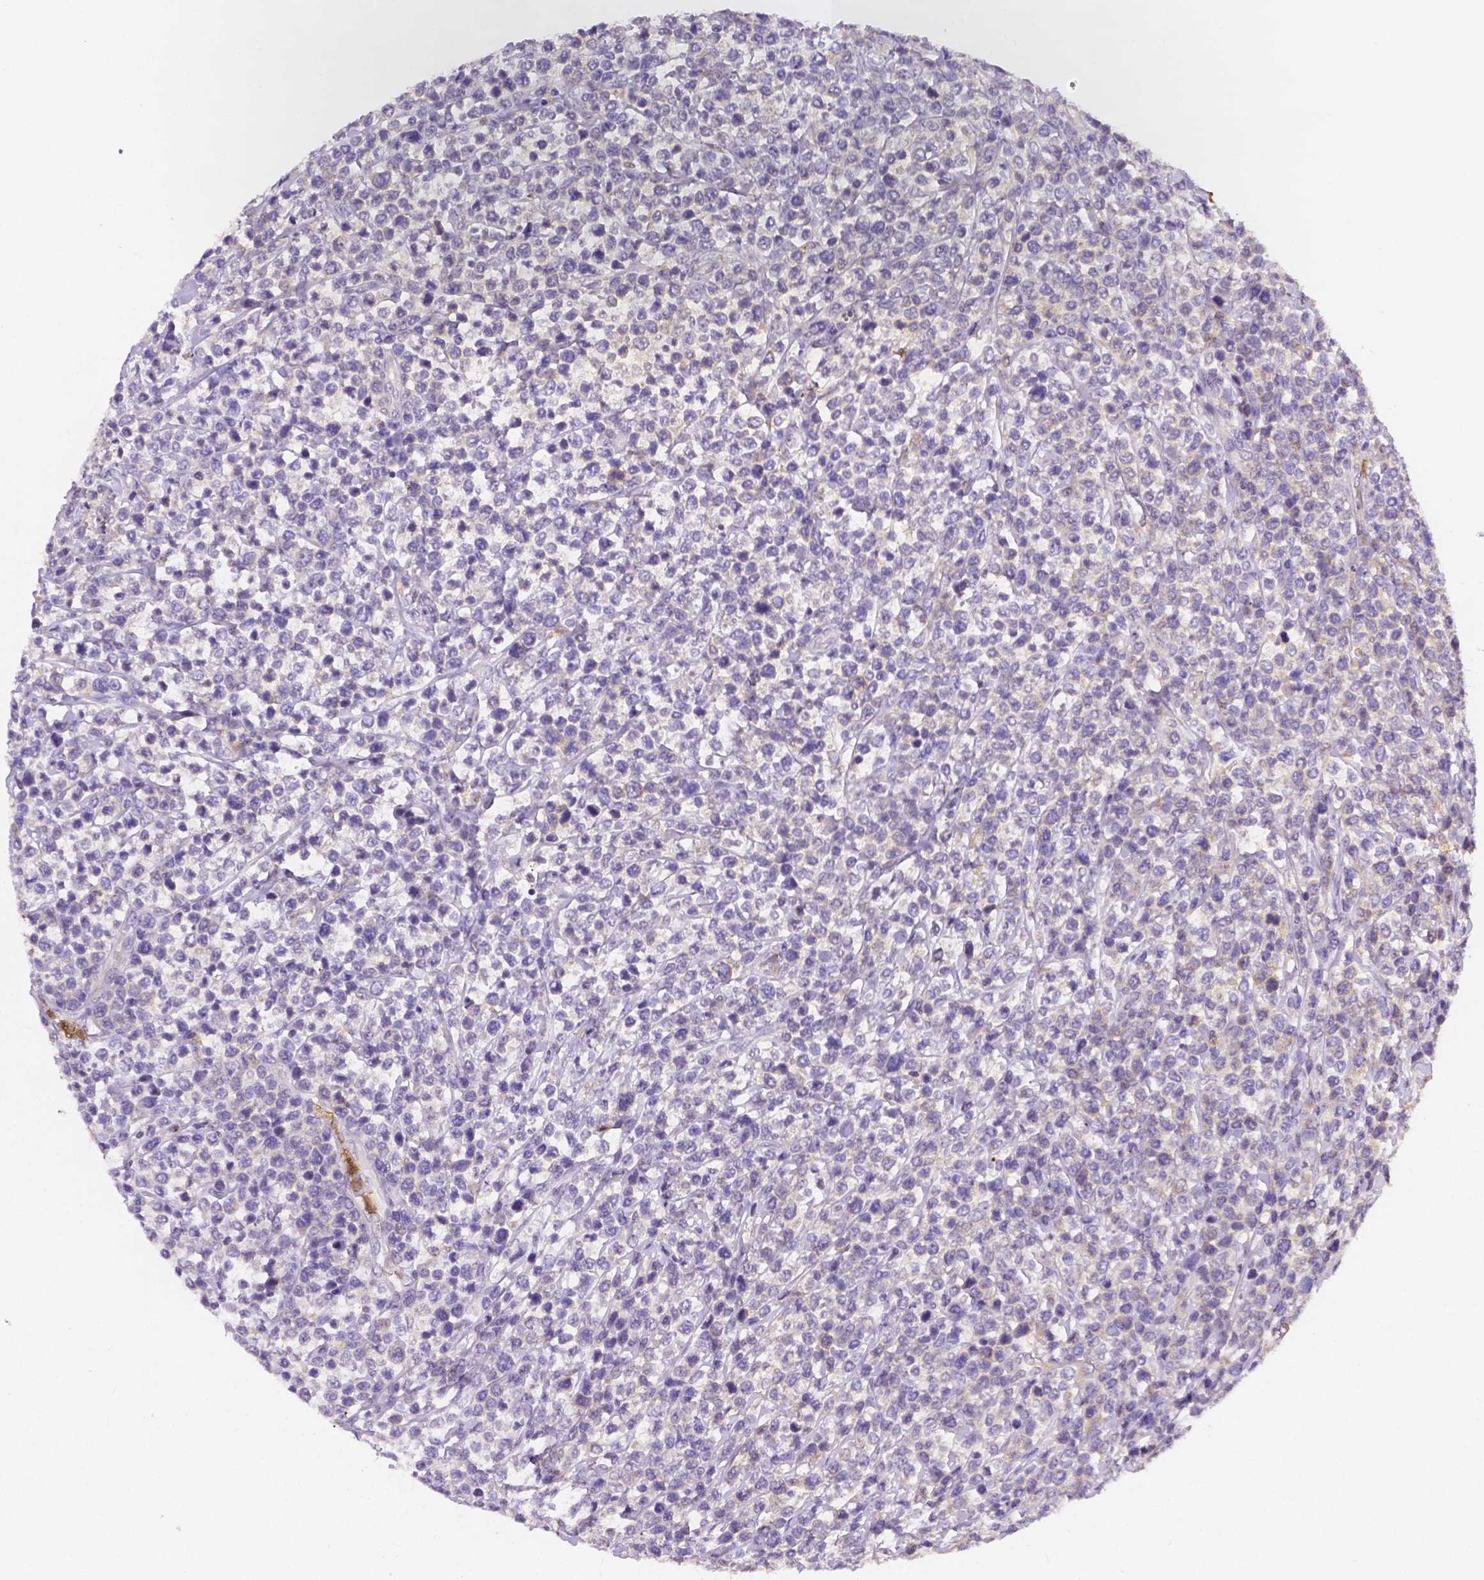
{"staining": {"intensity": "negative", "quantity": "none", "location": "none"}, "tissue": "lymphoma", "cell_type": "Tumor cells", "image_type": "cancer", "snomed": [{"axis": "morphology", "description": "Malignant lymphoma, non-Hodgkin's type, High grade"}, {"axis": "topography", "description": "Soft tissue"}], "caption": "Immunohistochemistry micrograph of lymphoma stained for a protein (brown), which reveals no expression in tumor cells.", "gene": "ZNRD2", "patient": {"sex": "female", "age": 56}}